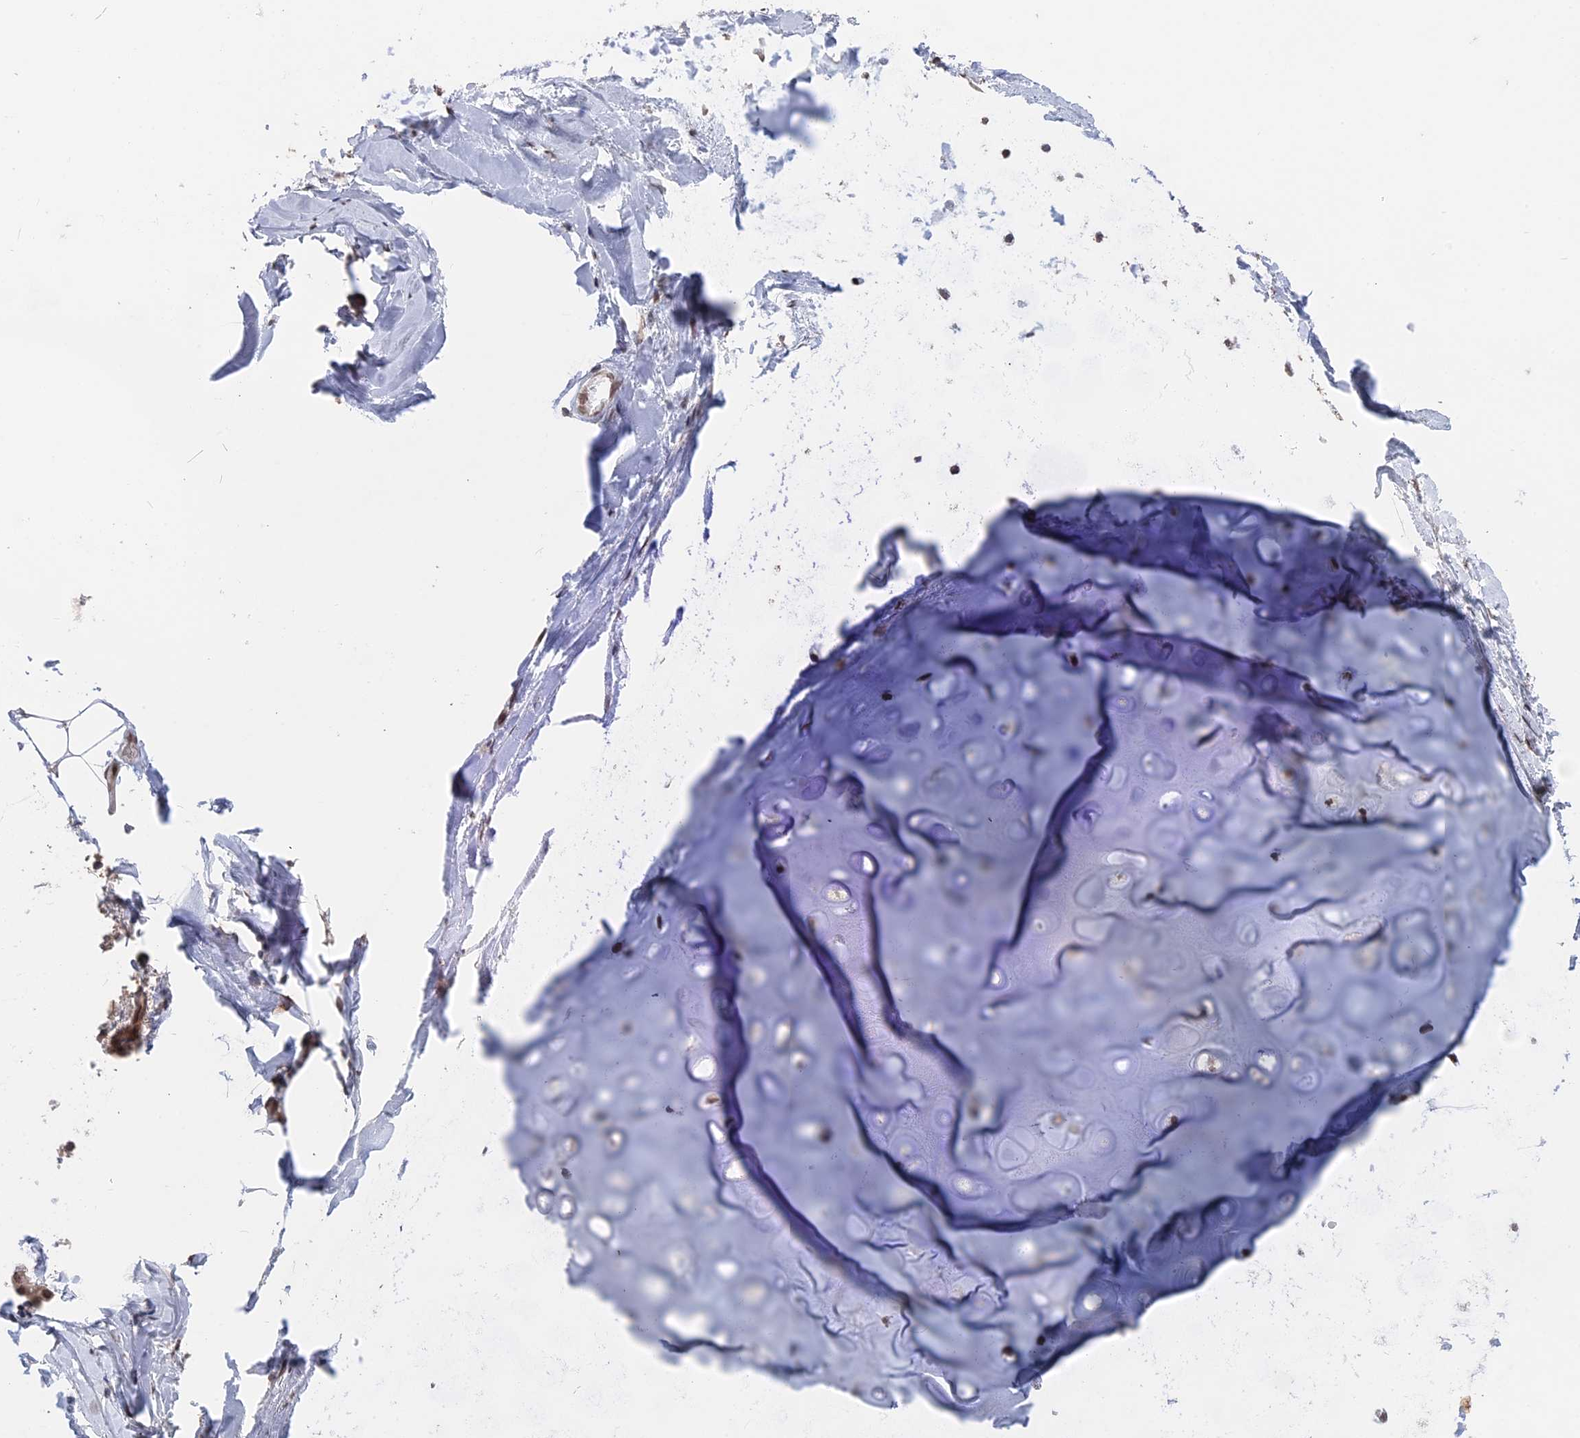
{"staining": {"intensity": "moderate", "quantity": "<25%", "location": "cytoplasmic/membranous"}, "tissue": "adipose tissue", "cell_type": "Adipocytes", "image_type": "normal", "snomed": [{"axis": "morphology", "description": "Normal tissue, NOS"}, {"axis": "topography", "description": "Lymph node"}, {"axis": "topography", "description": "Cartilage tissue"}, {"axis": "topography", "description": "Bronchus"}], "caption": "About <25% of adipocytes in normal adipose tissue demonstrate moderate cytoplasmic/membranous protein staining as visualized by brown immunohistochemical staining.", "gene": "NR2C2AP", "patient": {"sex": "male", "age": 63}}